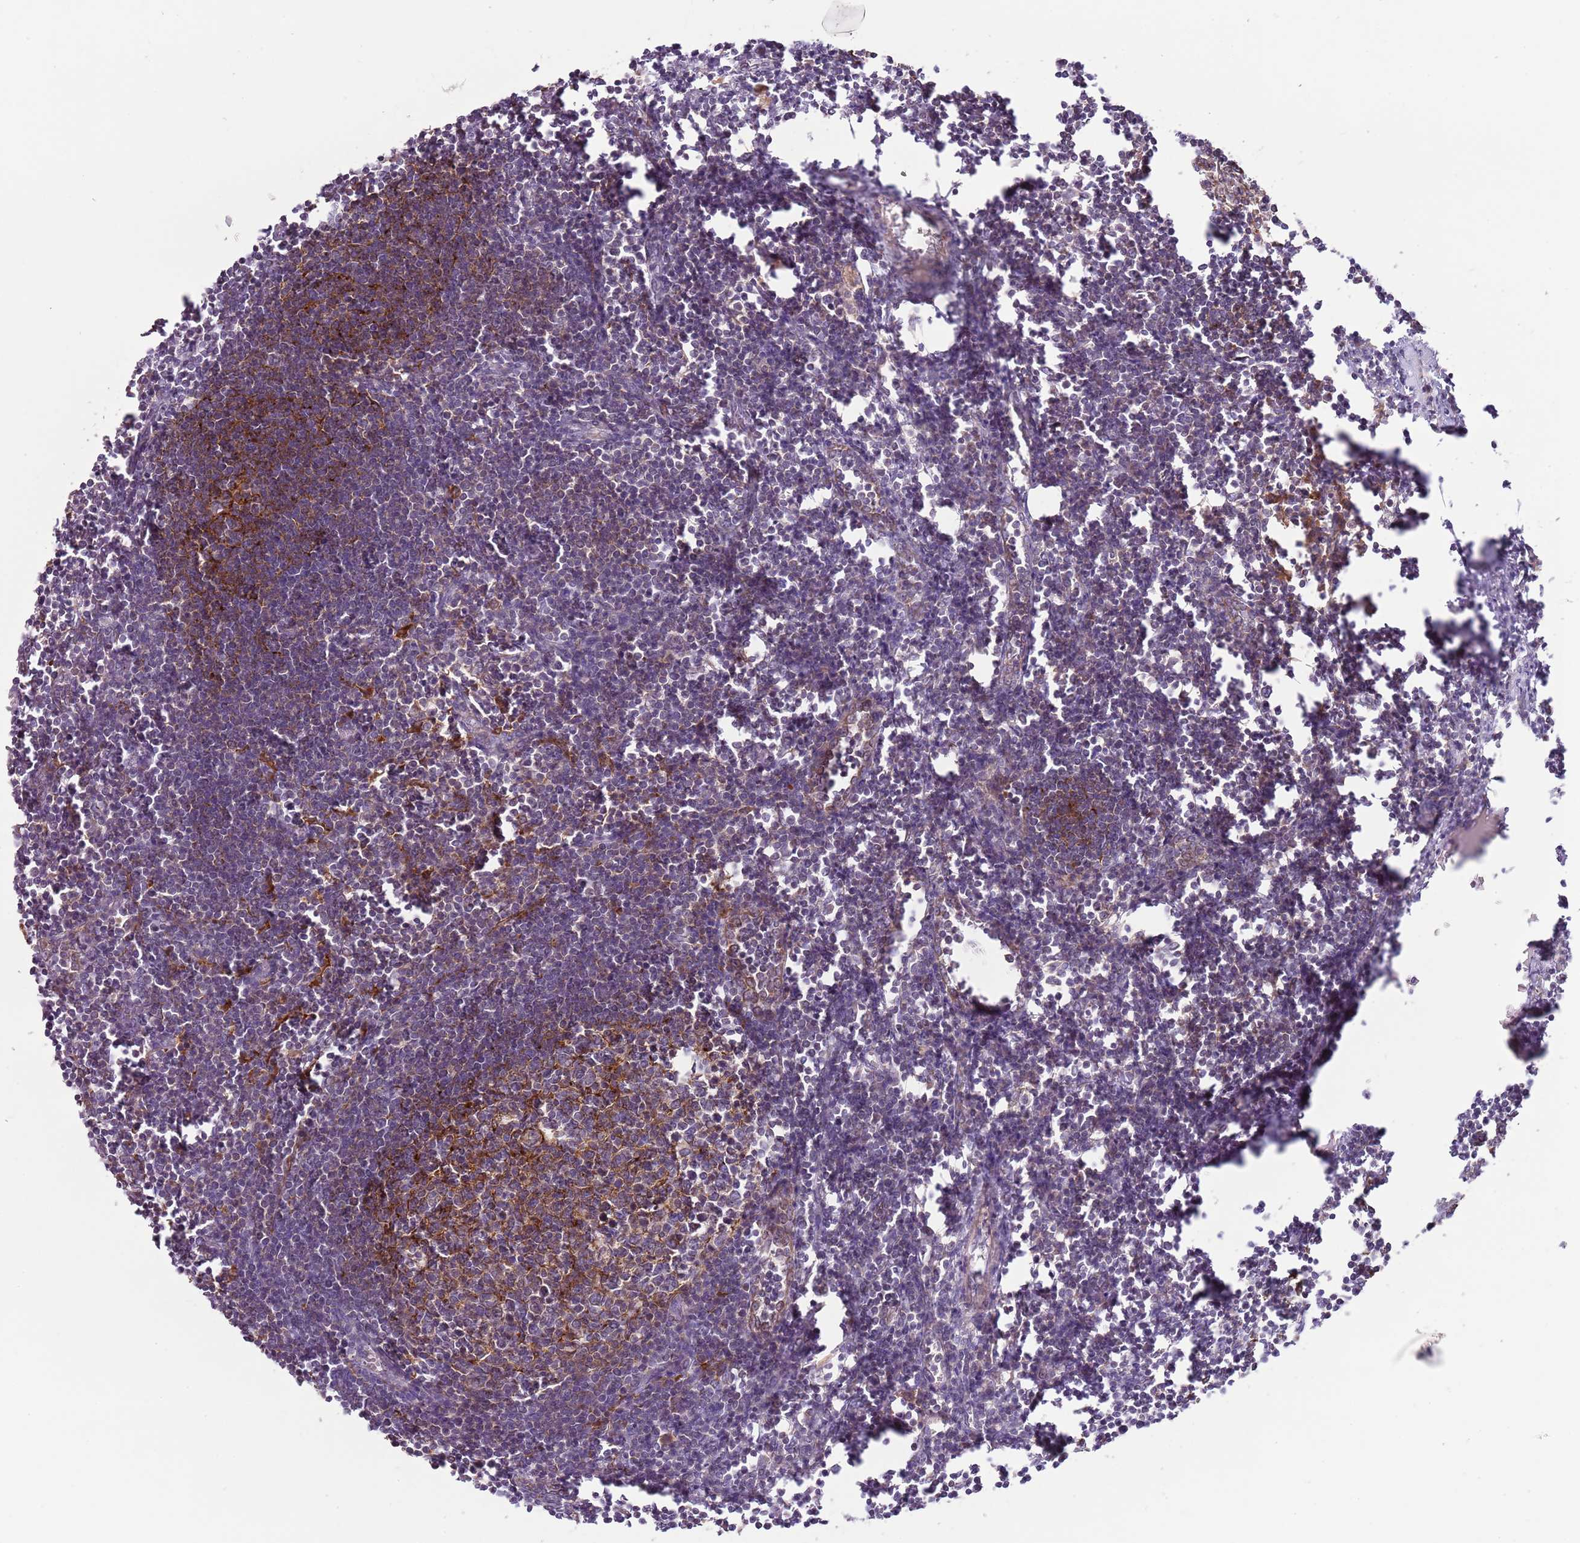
{"staining": {"intensity": "weak", "quantity": "25%-75%", "location": "cytoplasmic/membranous"}, "tissue": "lymph node", "cell_type": "Germinal center cells", "image_type": "normal", "snomed": [{"axis": "morphology", "description": "Normal tissue, NOS"}, {"axis": "morphology", "description": "Malignant melanoma, Metastatic site"}, {"axis": "topography", "description": "Lymph node"}], "caption": "High-magnification brightfield microscopy of normal lymph node stained with DAB (3,3'-diaminobenzidine) (brown) and counterstained with hematoxylin (blue). germinal center cells exhibit weak cytoplasmic/membranous expression is appreciated in about25%-75% of cells. (brown staining indicates protein expression, while blue staining denotes nuclei).", "gene": "DTD2", "patient": {"sex": "male", "age": 41}}